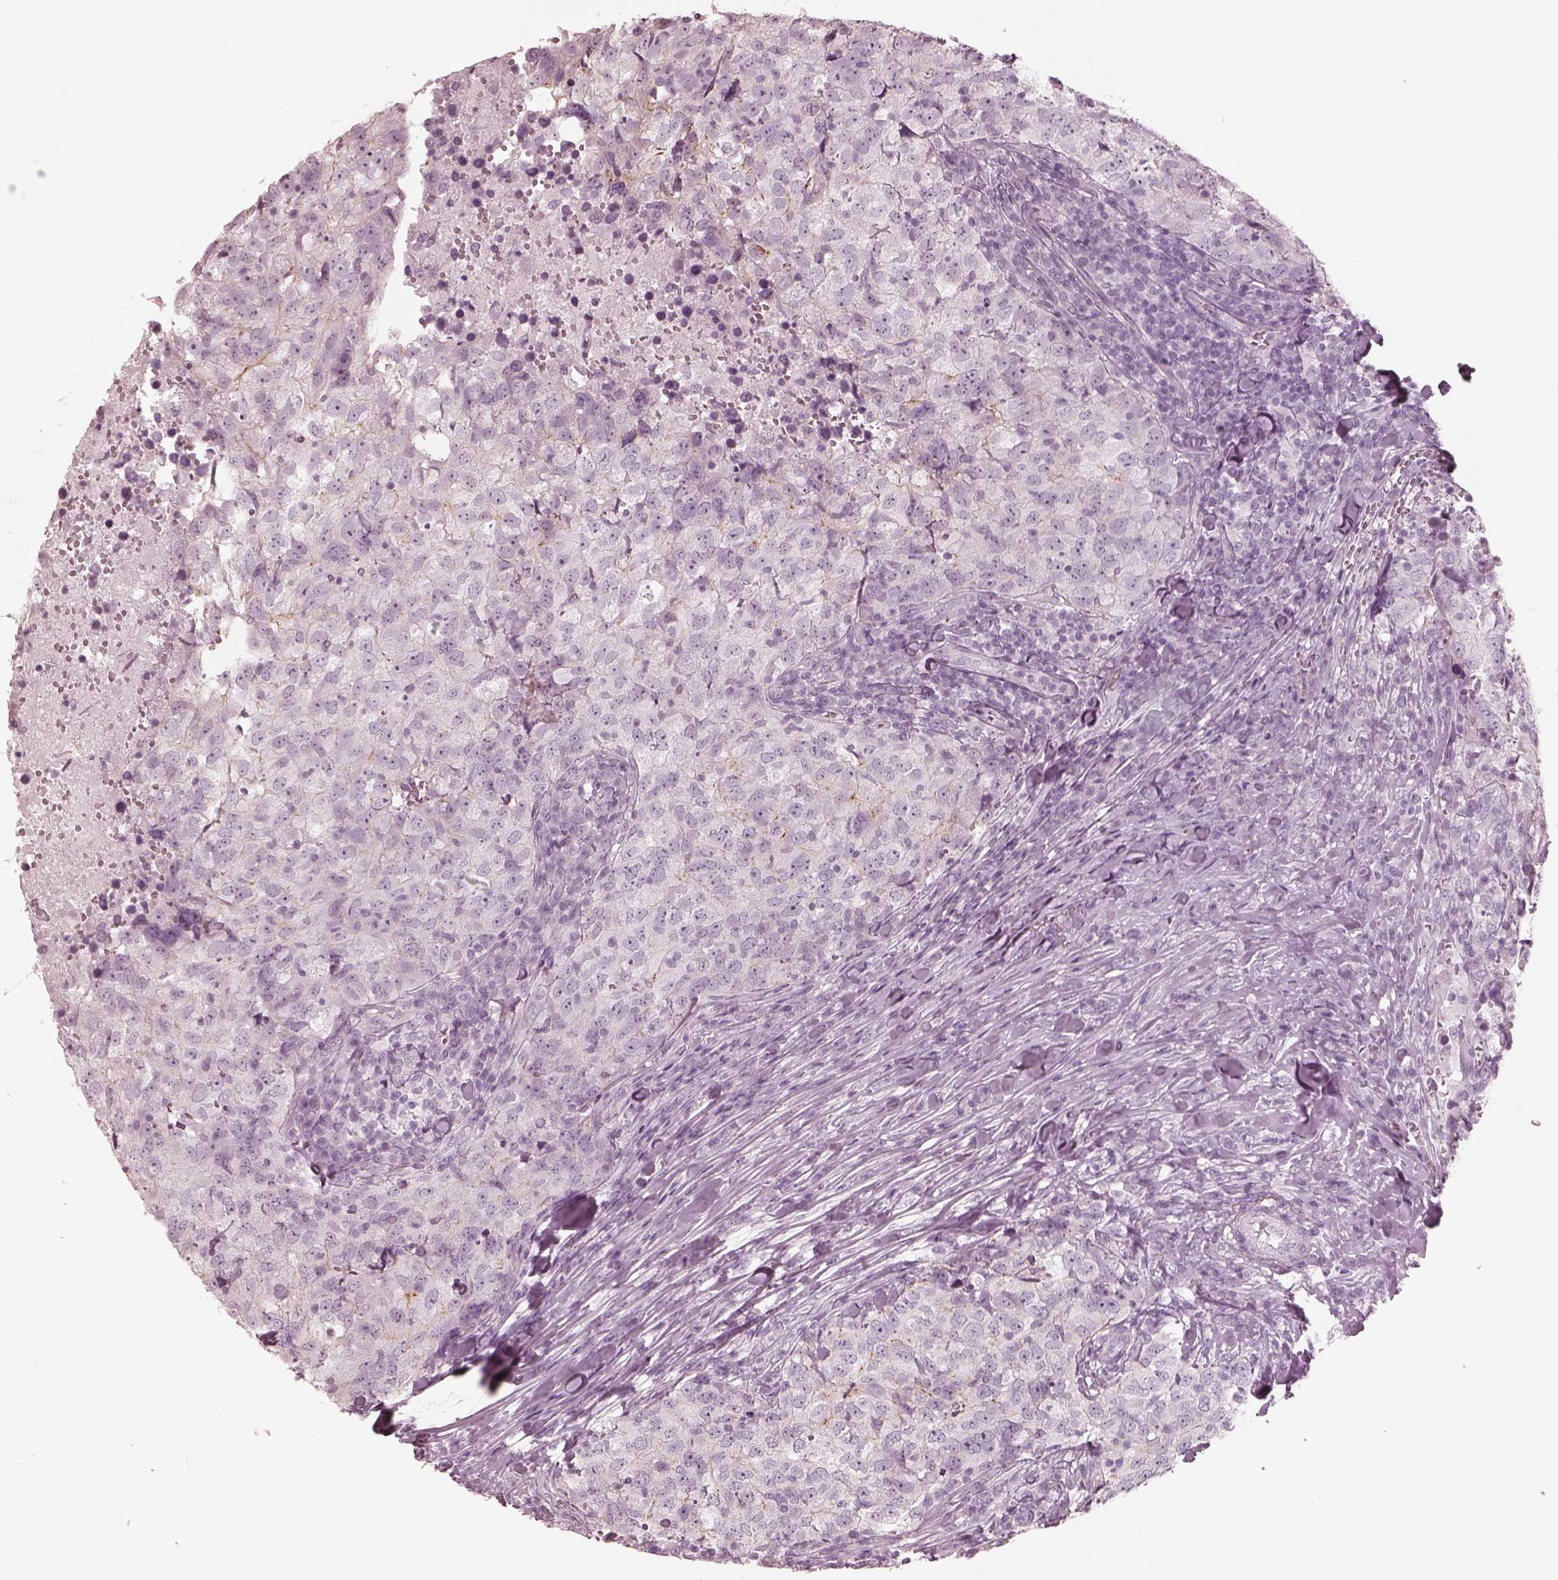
{"staining": {"intensity": "negative", "quantity": "none", "location": "none"}, "tissue": "breast cancer", "cell_type": "Tumor cells", "image_type": "cancer", "snomed": [{"axis": "morphology", "description": "Duct carcinoma"}, {"axis": "topography", "description": "Breast"}], "caption": "An image of breast invasive ductal carcinoma stained for a protein shows no brown staining in tumor cells. Nuclei are stained in blue.", "gene": "PON3", "patient": {"sex": "female", "age": 30}}